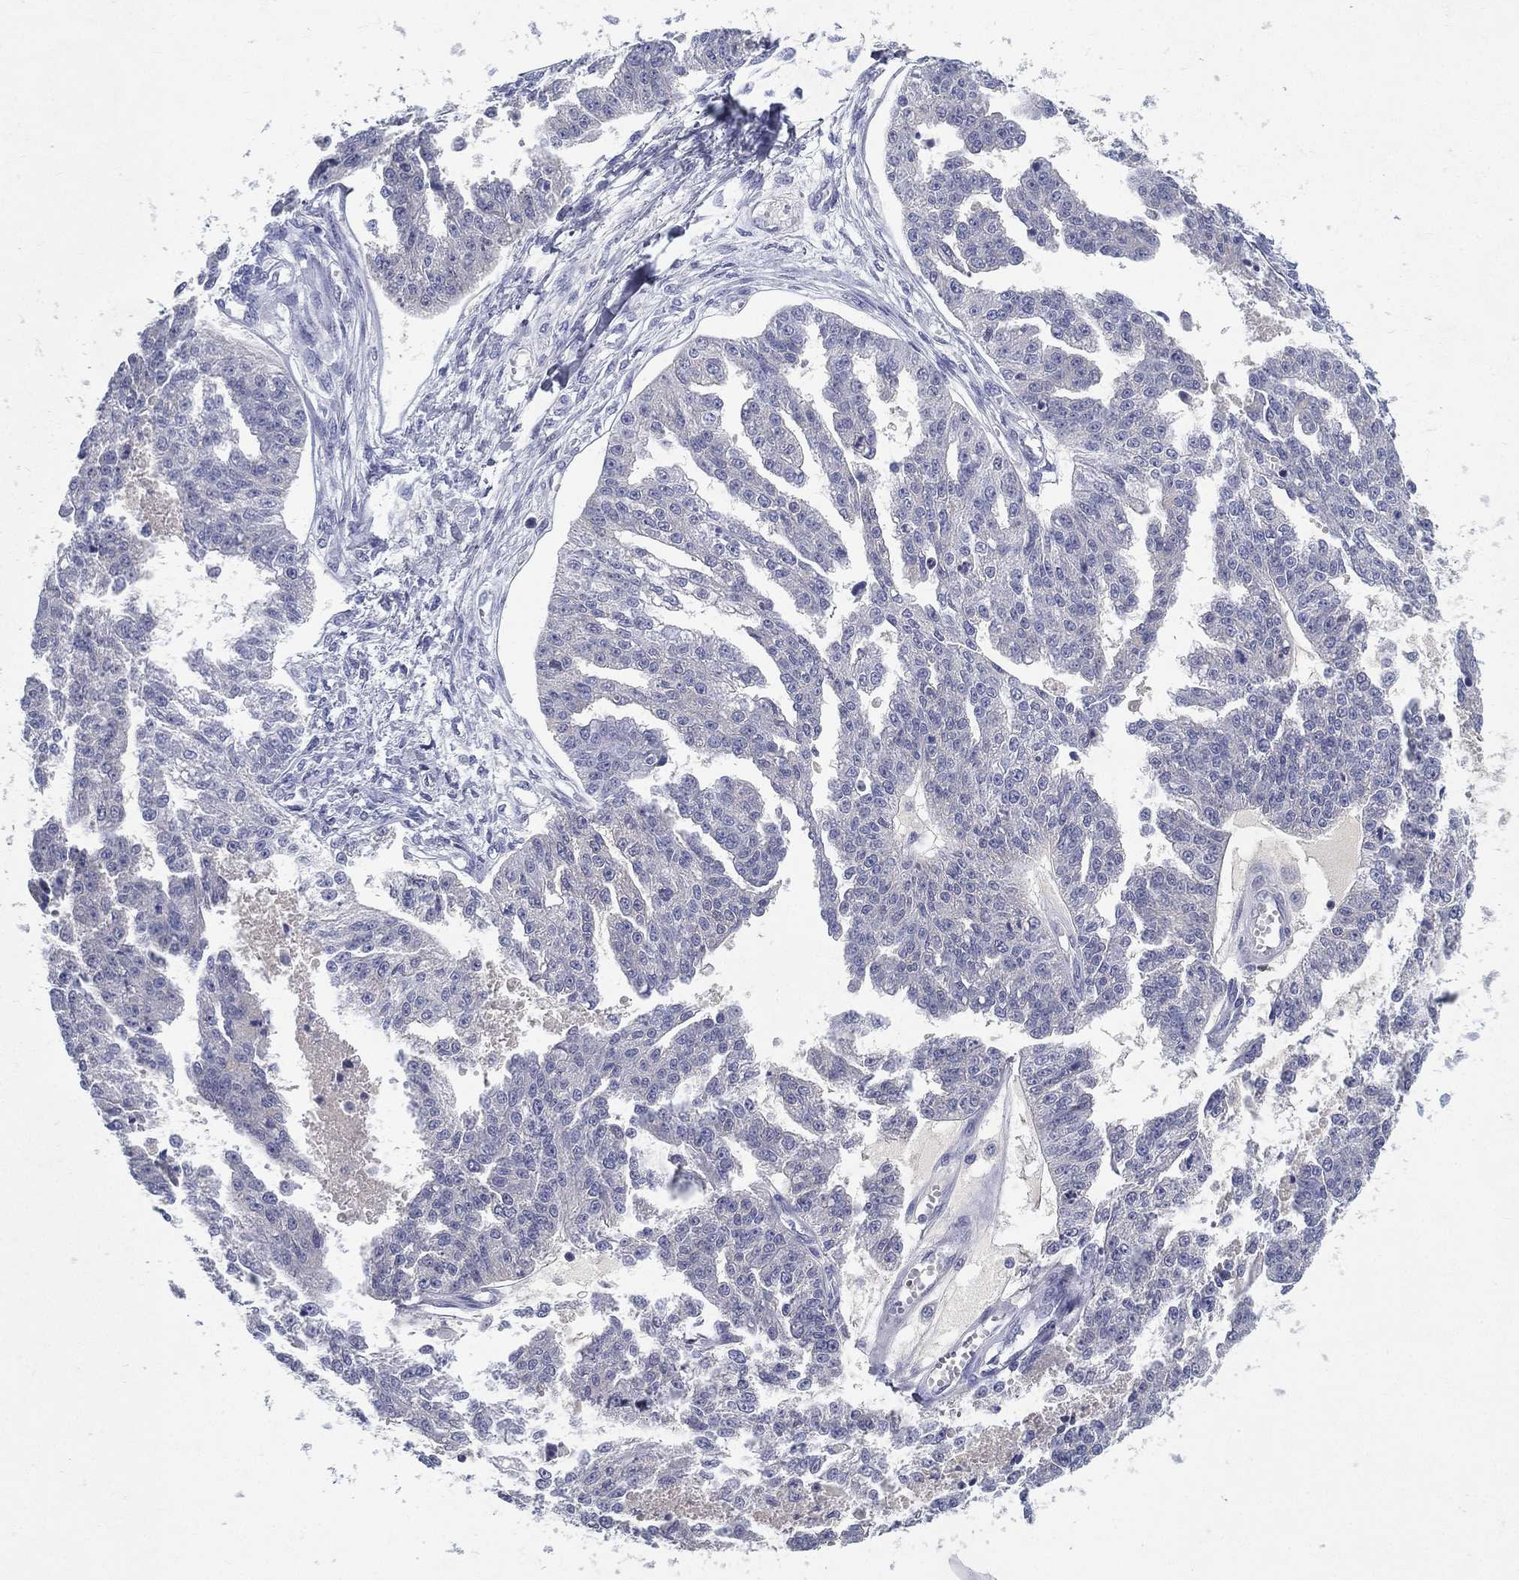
{"staining": {"intensity": "negative", "quantity": "none", "location": "none"}, "tissue": "ovarian cancer", "cell_type": "Tumor cells", "image_type": "cancer", "snomed": [{"axis": "morphology", "description": "Cystadenocarcinoma, serous, NOS"}, {"axis": "topography", "description": "Ovary"}], "caption": "Immunohistochemistry (IHC) micrograph of human ovarian cancer stained for a protein (brown), which displays no expression in tumor cells.", "gene": "RGS13", "patient": {"sex": "female", "age": 58}}